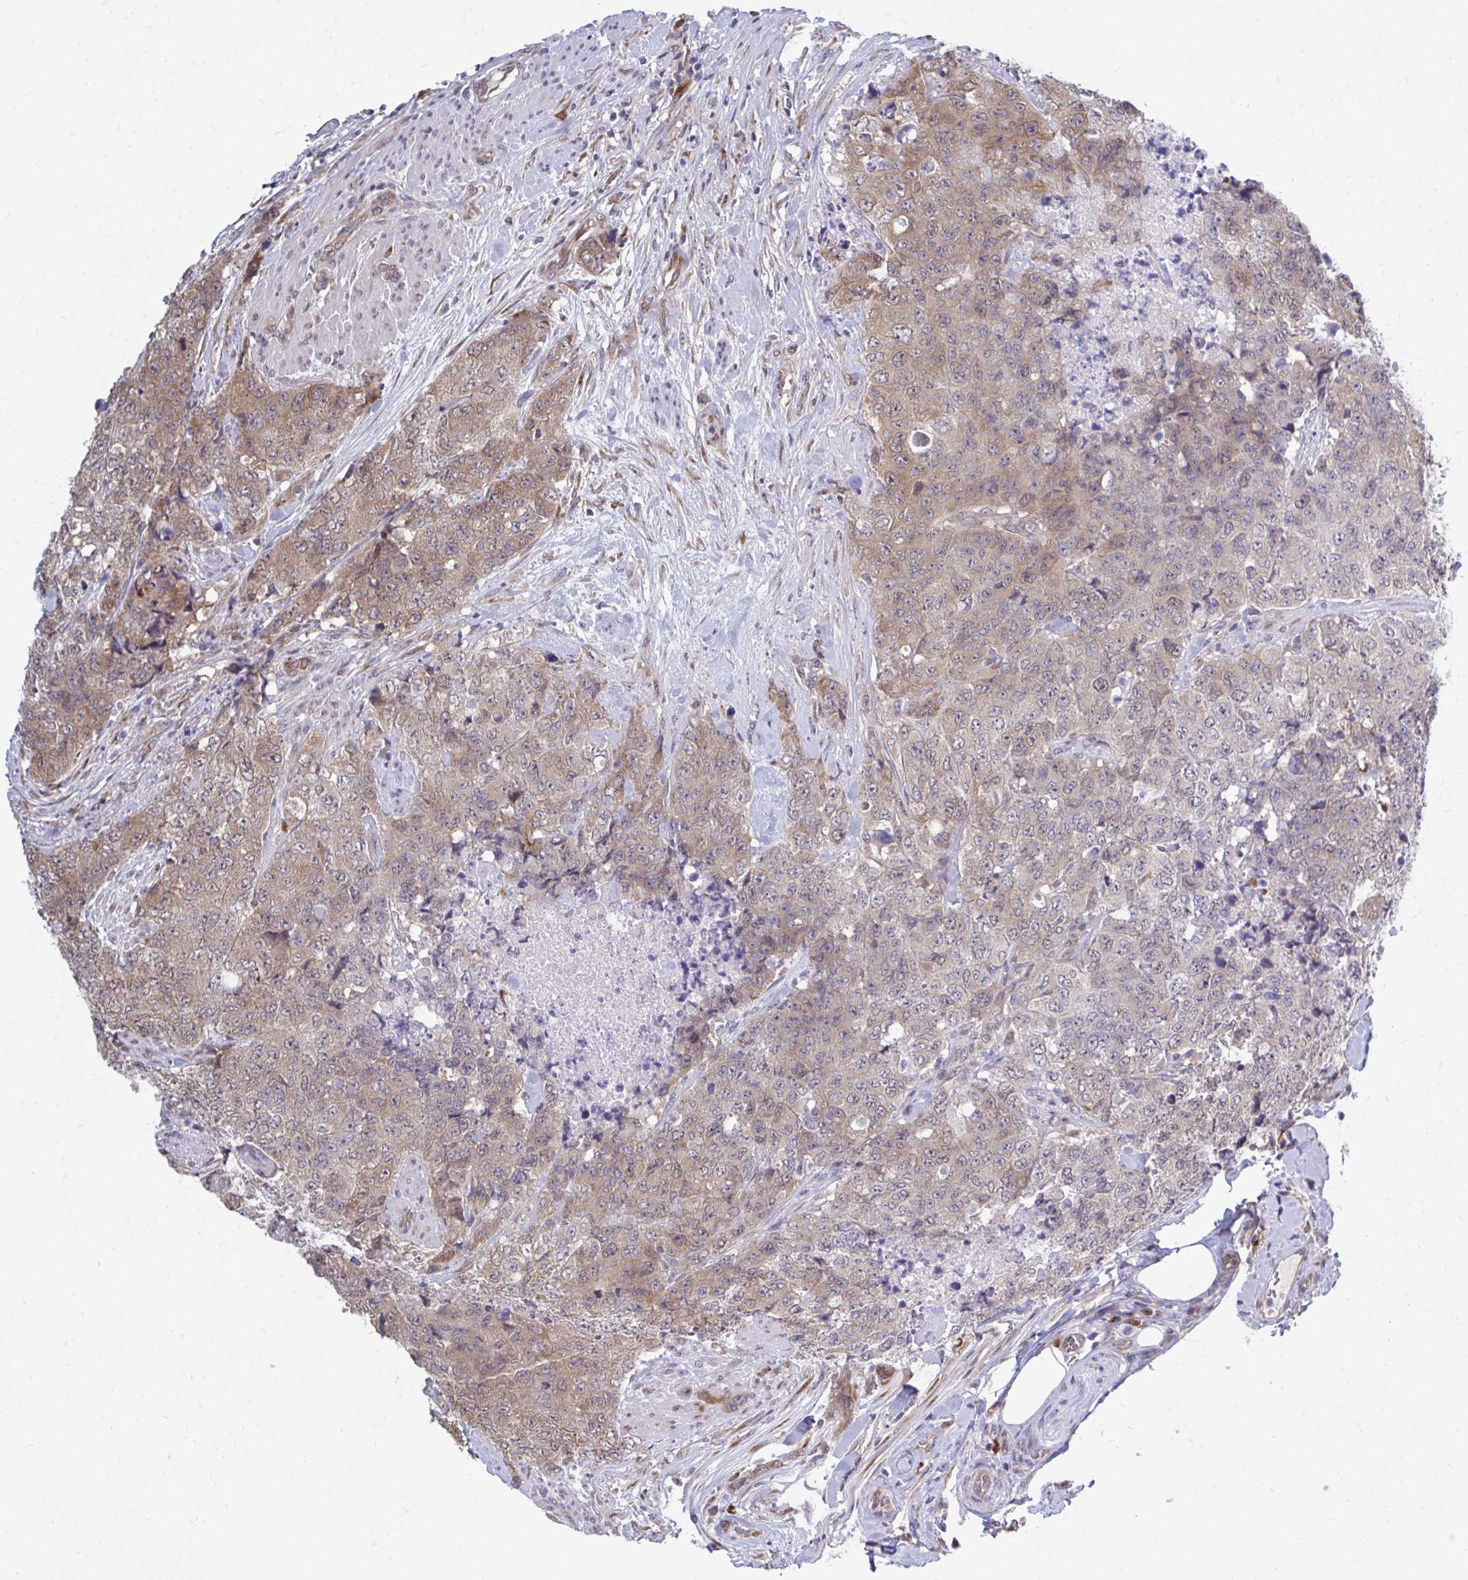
{"staining": {"intensity": "moderate", "quantity": "25%-75%", "location": "cytoplasmic/membranous"}, "tissue": "urothelial cancer", "cell_type": "Tumor cells", "image_type": "cancer", "snomed": [{"axis": "morphology", "description": "Urothelial carcinoma, High grade"}, {"axis": "topography", "description": "Urinary bladder"}], "caption": "High-magnification brightfield microscopy of urothelial cancer stained with DAB (3,3'-diaminobenzidine) (brown) and counterstained with hematoxylin (blue). tumor cells exhibit moderate cytoplasmic/membranous staining is seen in approximately25%-75% of cells. (brown staining indicates protein expression, while blue staining denotes nuclei).", "gene": "SELENON", "patient": {"sex": "female", "age": 78}}